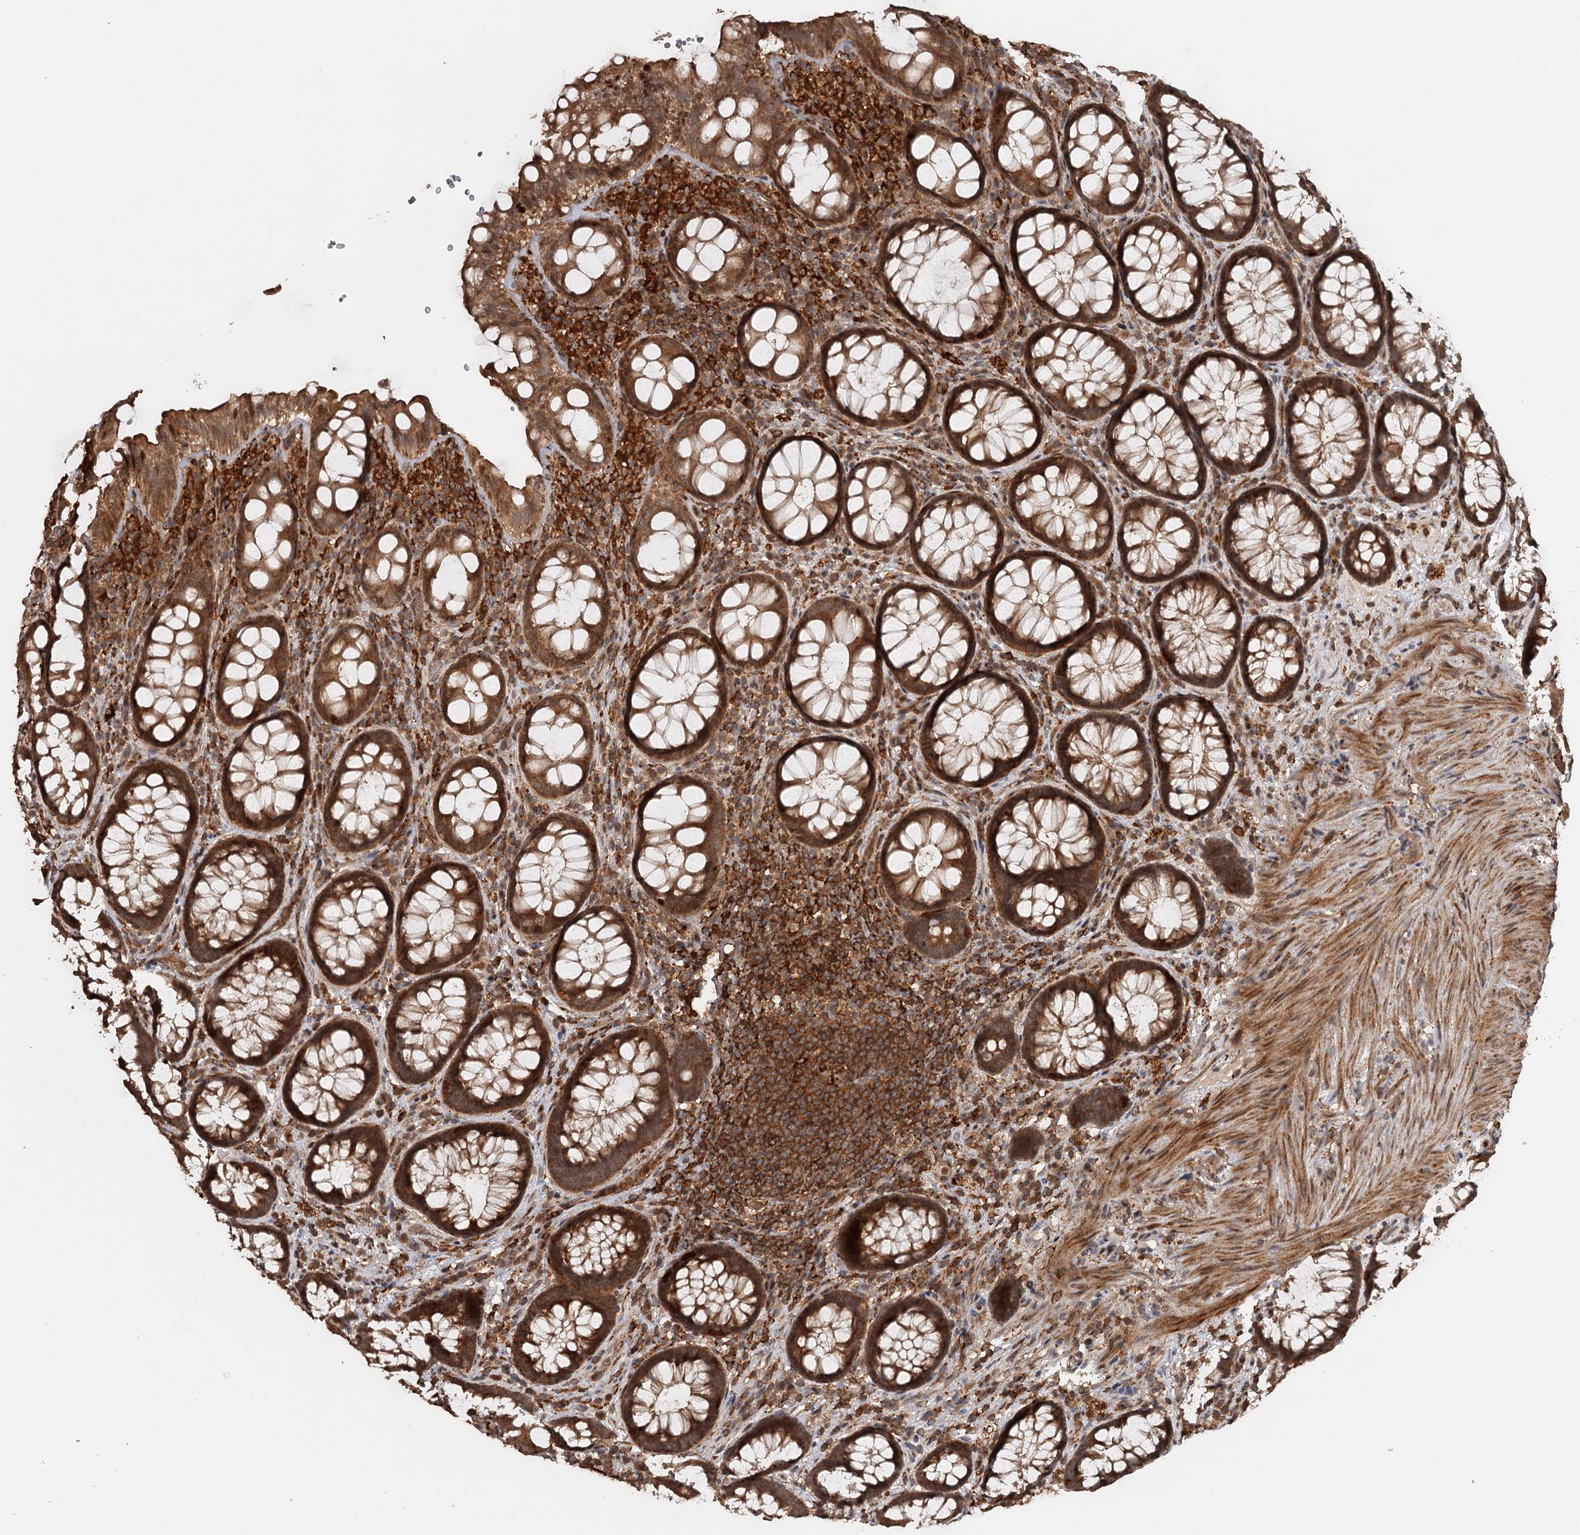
{"staining": {"intensity": "moderate", "quantity": ">75%", "location": "cytoplasmic/membranous"}, "tissue": "rectum", "cell_type": "Glandular cells", "image_type": "normal", "snomed": [{"axis": "morphology", "description": "Normal tissue, NOS"}, {"axis": "topography", "description": "Rectum"}], "caption": "This histopathology image exhibits unremarkable rectum stained with immunohistochemistry (IHC) to label a protein in brown. The cytoplasmic/membranous of glandular cells show moderate positivity for the protein. Nuclei are counter-stained blue.", "gene": "FAXC", "patient": {"sex": "male", "age": 83}}